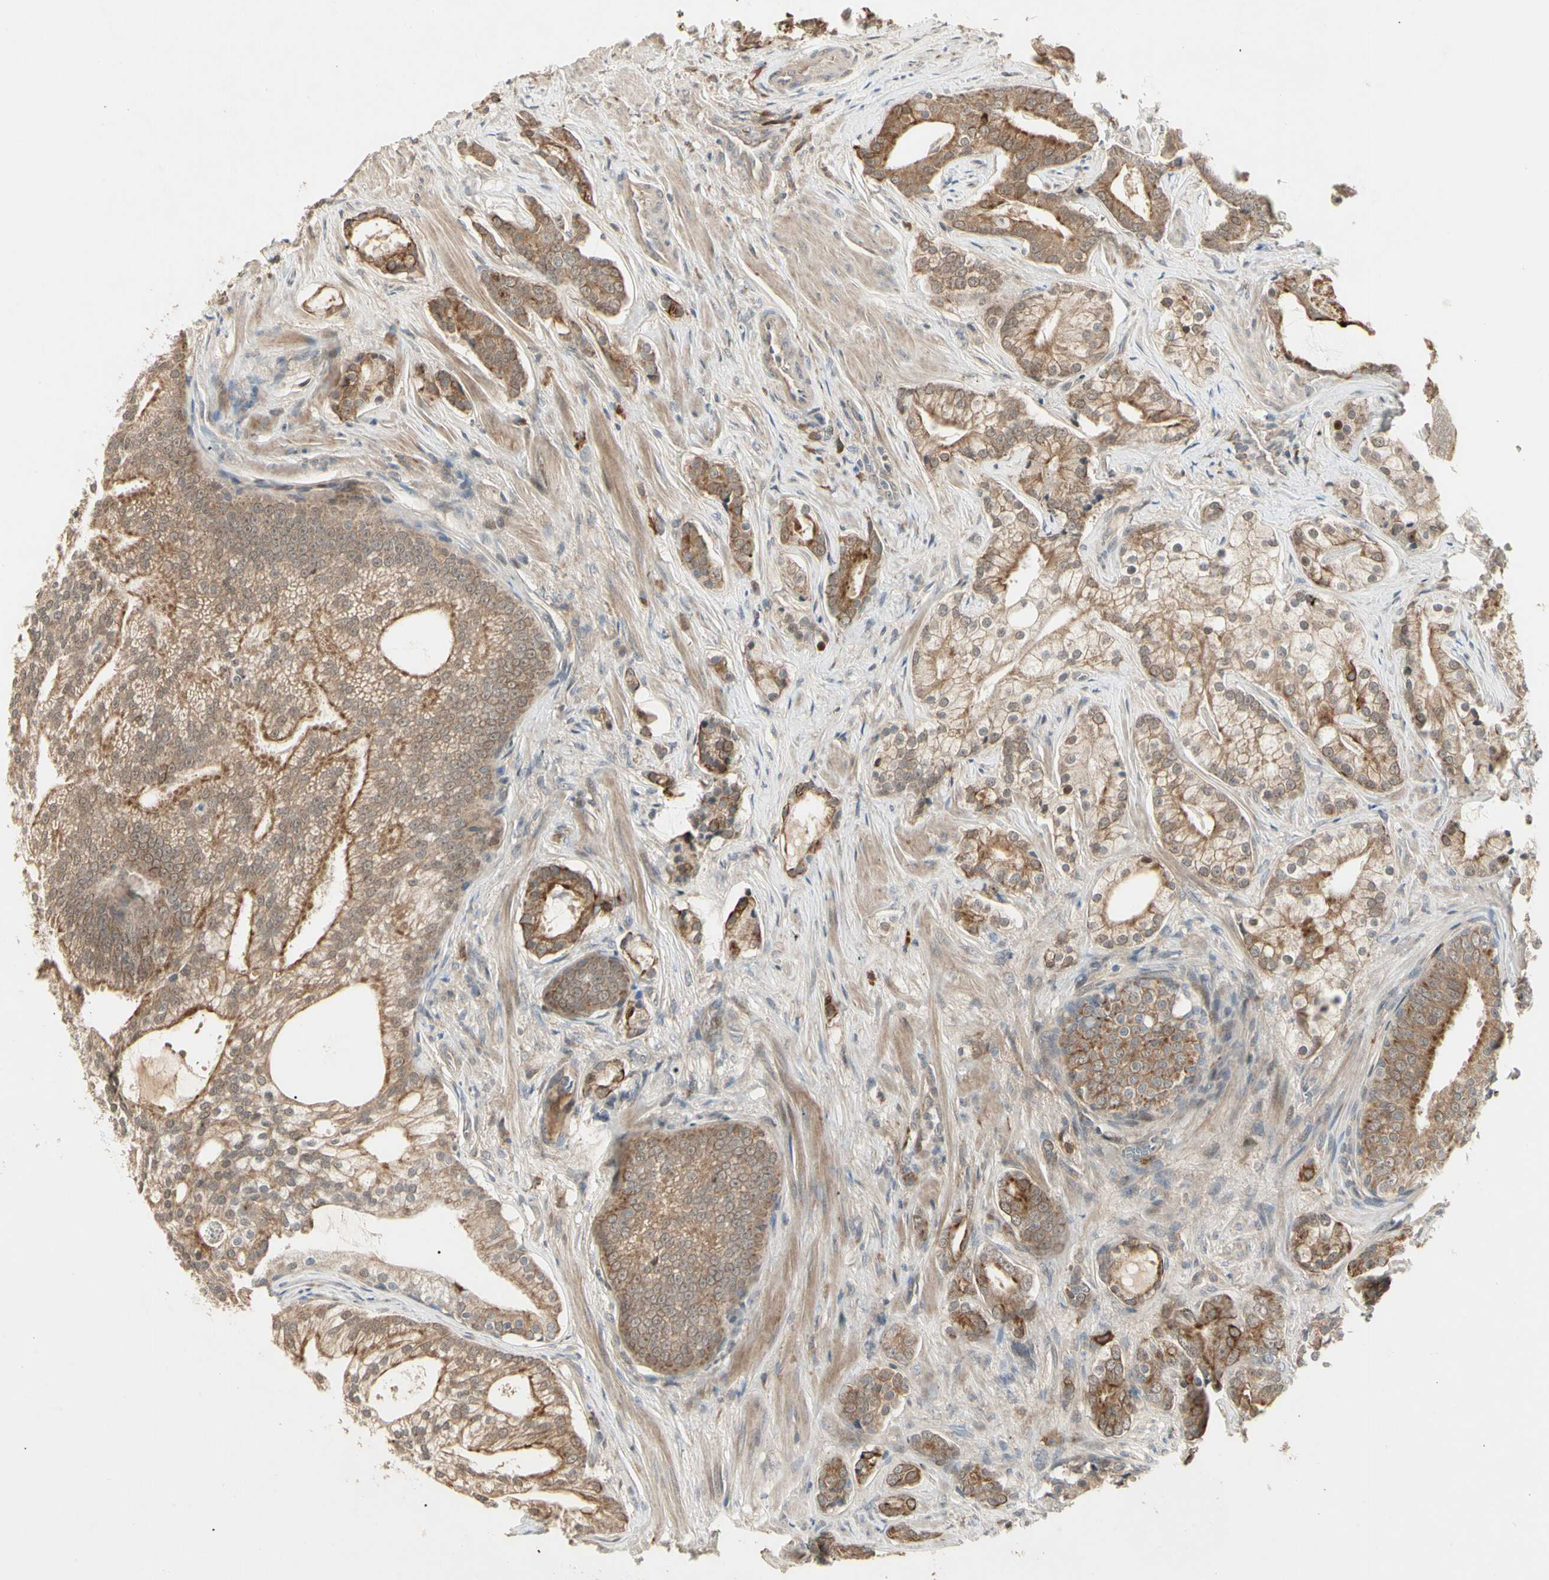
{"staining": {"intensity": "moderate", "quantity": ">75%", "location": "cytoplasmic/membranous"}, "tissue": "prostate cancer", "cell_type": "Tumor cells", "image_type": "cancer", "snomed": [{"axis": "morphology", "description": "Adenocarcinoma, Low grade"}, {"axis": "topography", "description": "Prostate"}], "caption": "A photomicrograph showing moderate cytoplasmic/membranous staining in approximately >75% of tumor cells in prostate low-grade adenocarcinoma, as visualized by brown immunohistochemical staining.", "gene": "ATG4C", "patient": {"sex": "male", "age": 58}}